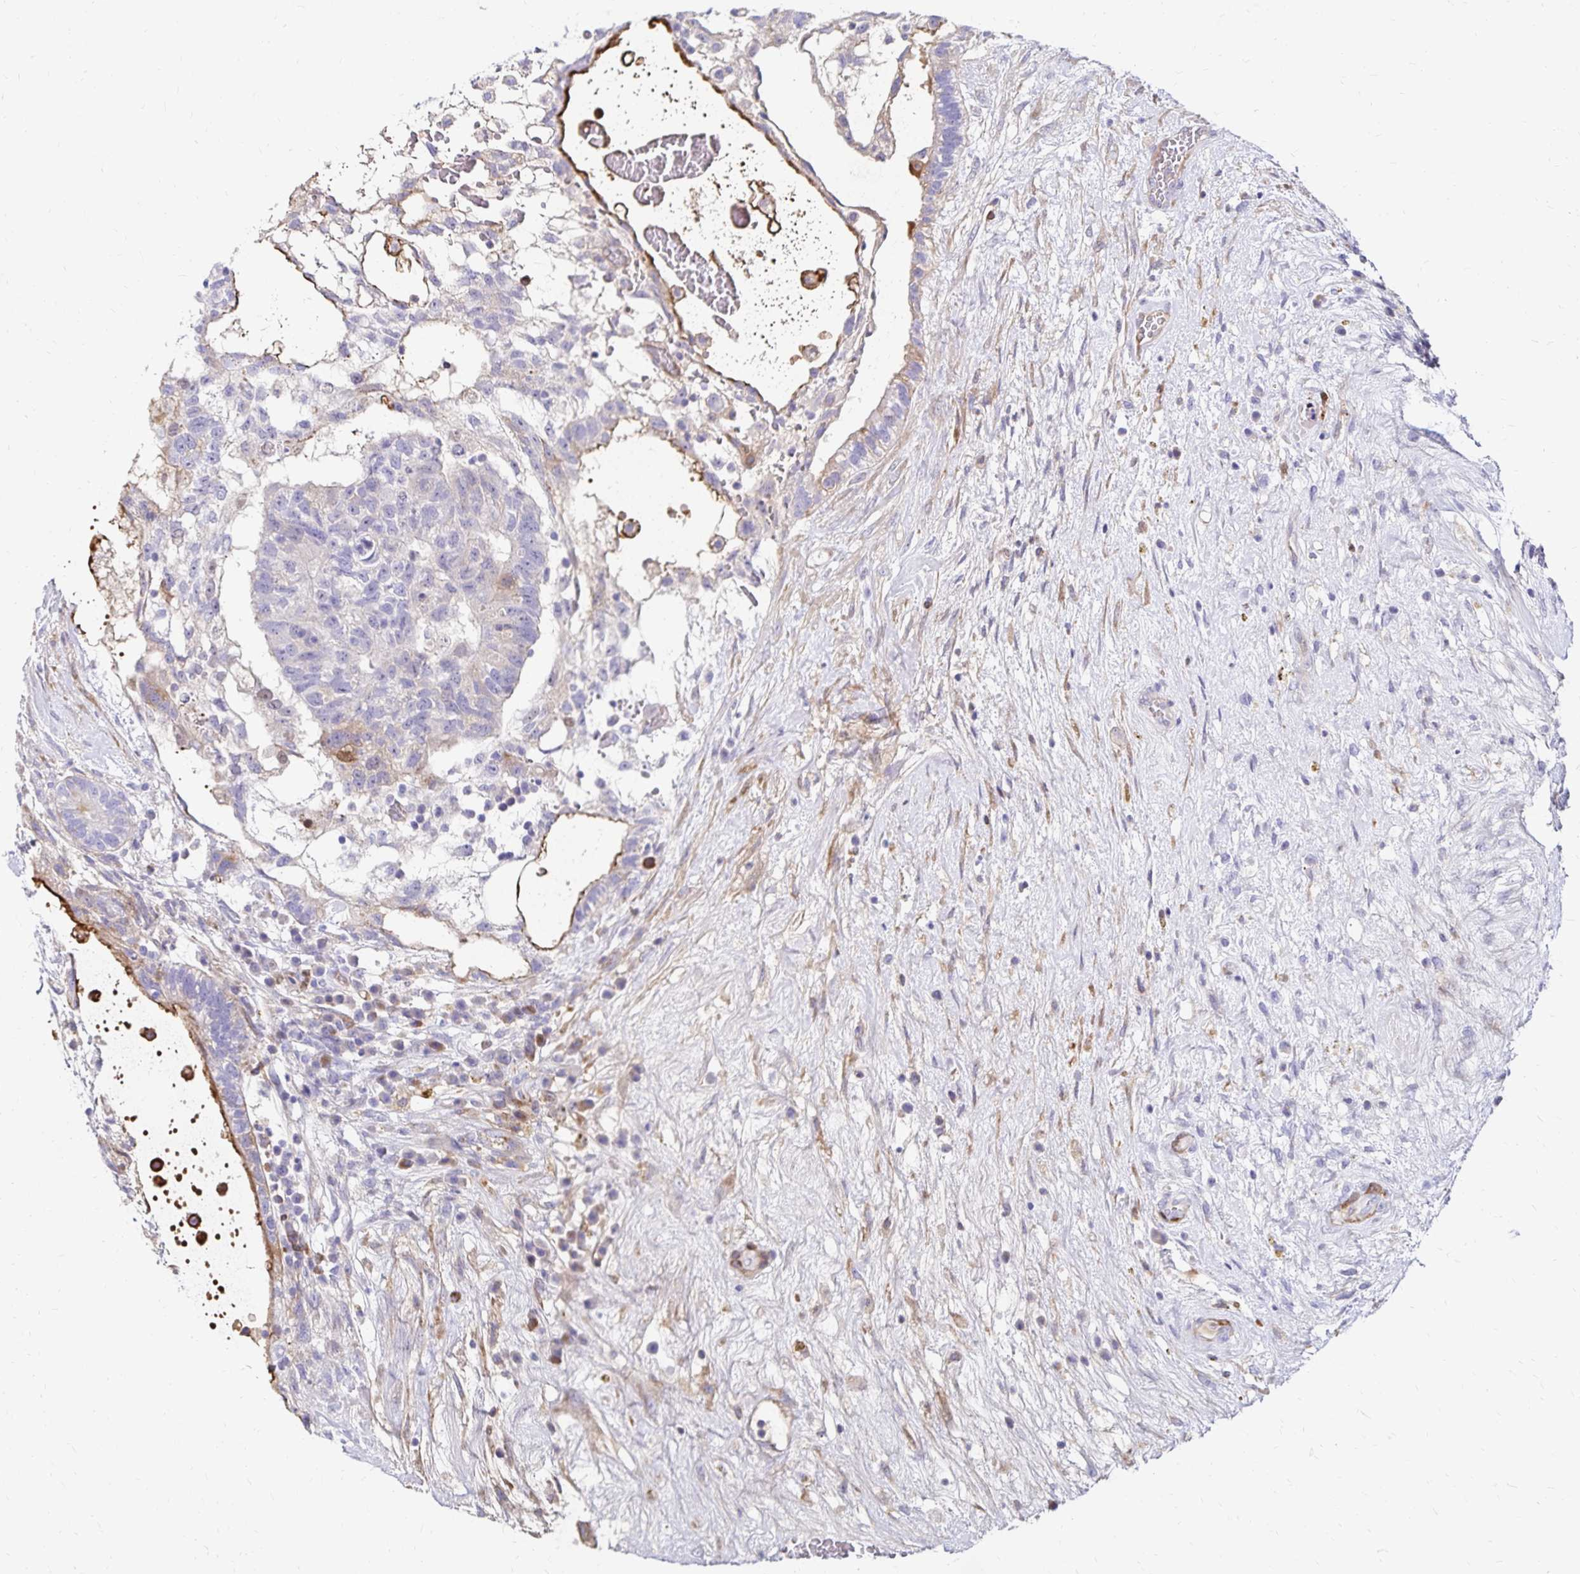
{"staining": {"intensity": "moderate", "quantity": "<25%", "location": "cytoplasmic/membranous"}, "tissue": "testis cancer", "cell_type": "Tumor cells", "image_type": "cancer", "snomed": [{"axis": "morphology", "description": "Normal tissue, NOS"}, {"axis": "morphology", "description": "Carcinoma, Embryonal, NOS"}, {"axis": "topography", "description": "Testis"}], "caption": "IHC photomicrograph of neoplastic tissue: human testis cancer (embryonal carcinoma) stained using immunohistochemistry (IHC) shows low levels of moderate protein expression localized specifically in the cytoplasmic/membranous of tumor cells, appearing as a cytoplasmic/membranous brown color.", "gene": "NECAP1", "patient": {"sex": "male", "age": 32}}